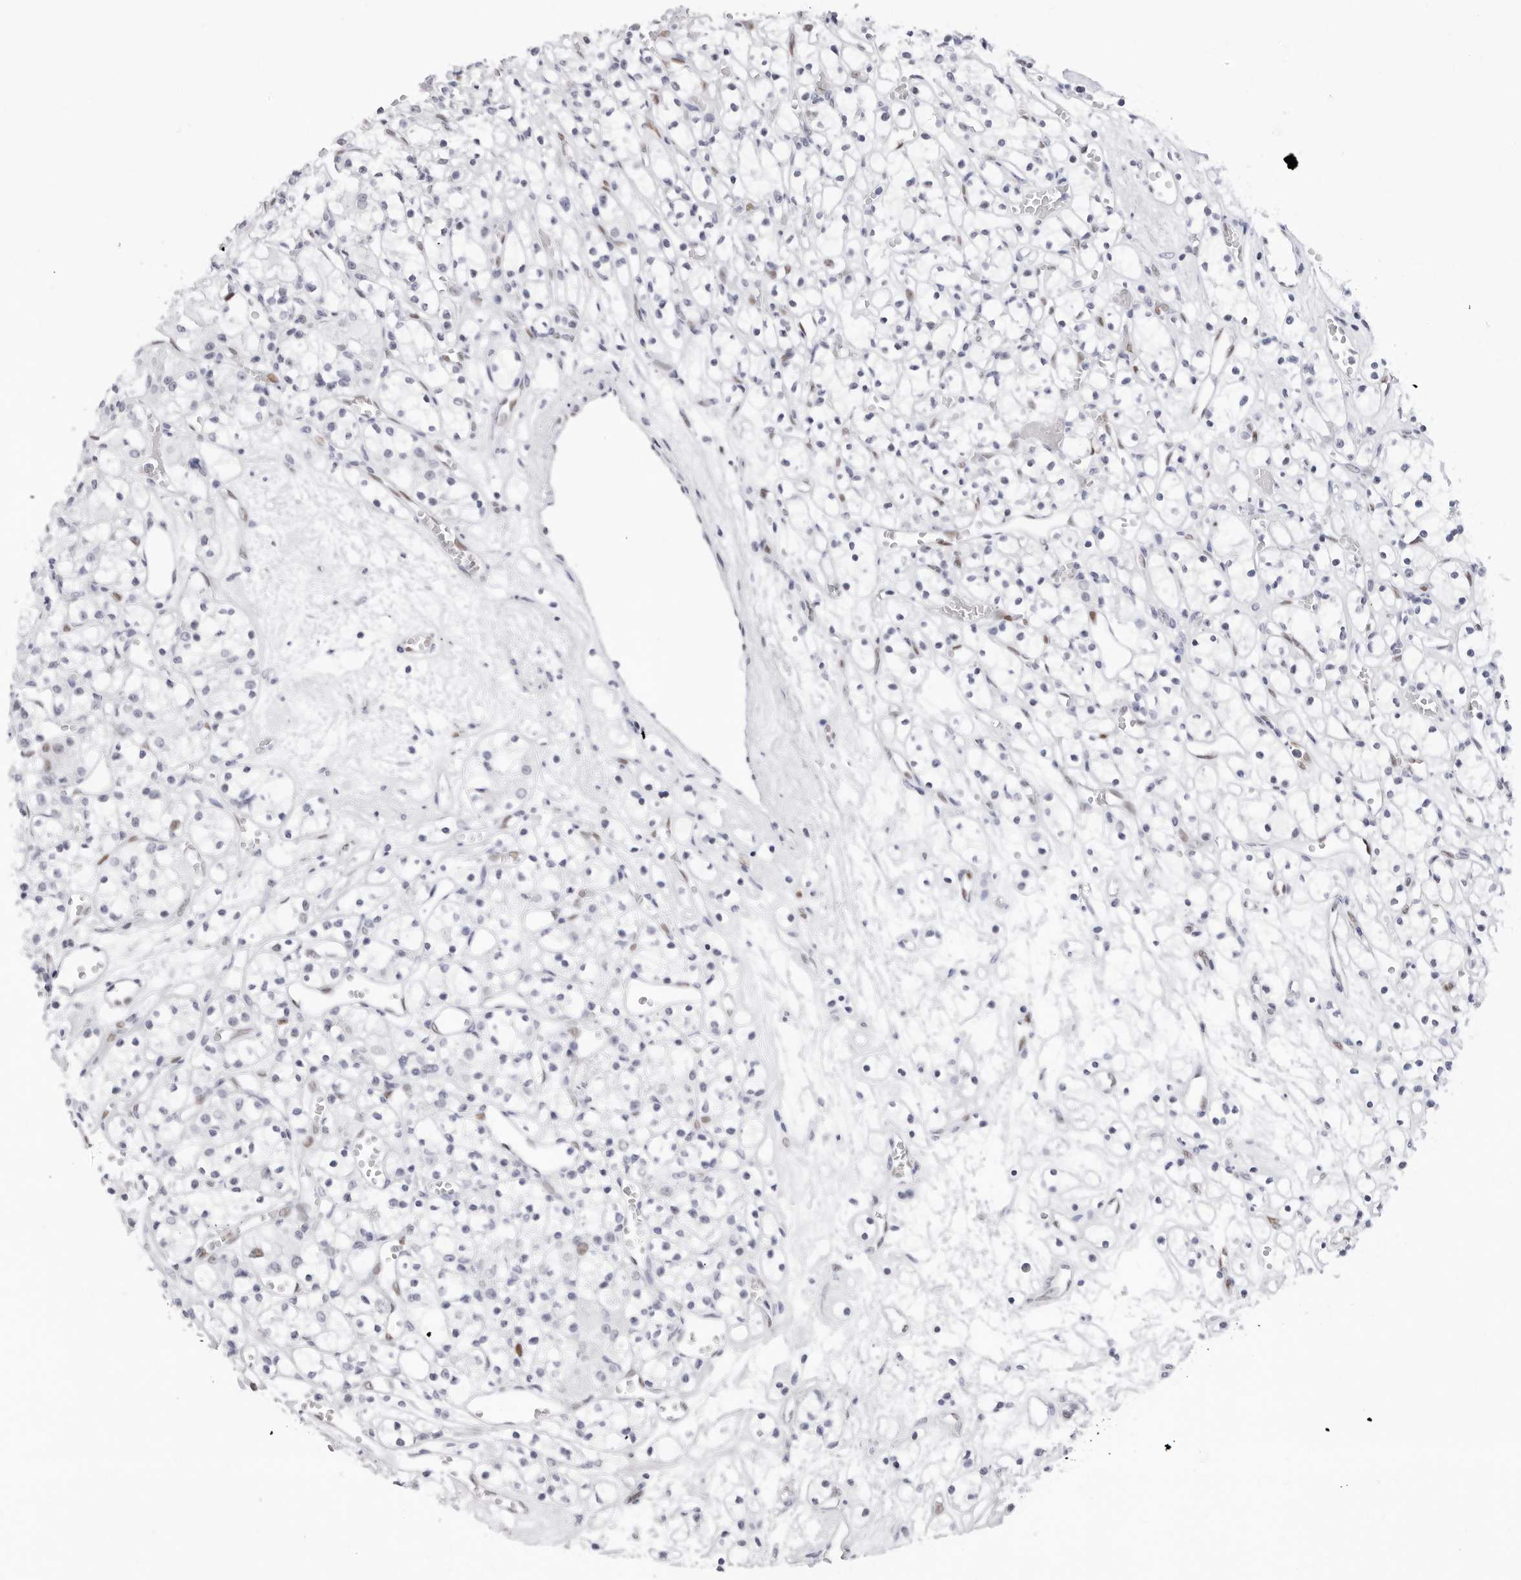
{"staining": {"intensity": "negative", "quantity": "none", "location": "none"}, "tissue": "renal cancer", "cell_type": "Tumor cells", "image_type": "cancer", "snomed": [{"axis": "morphology", "description": "Adenocarcinoma, NOS"}, {"axis": "topography", "description": "Kidney"}], "caption": "This is a micrograph of immunohistochemistry staining of renal cancer, which shows no expression in tumor cells.", "gene": "NASP", "patient": {"sex": "female", "age": 59}}